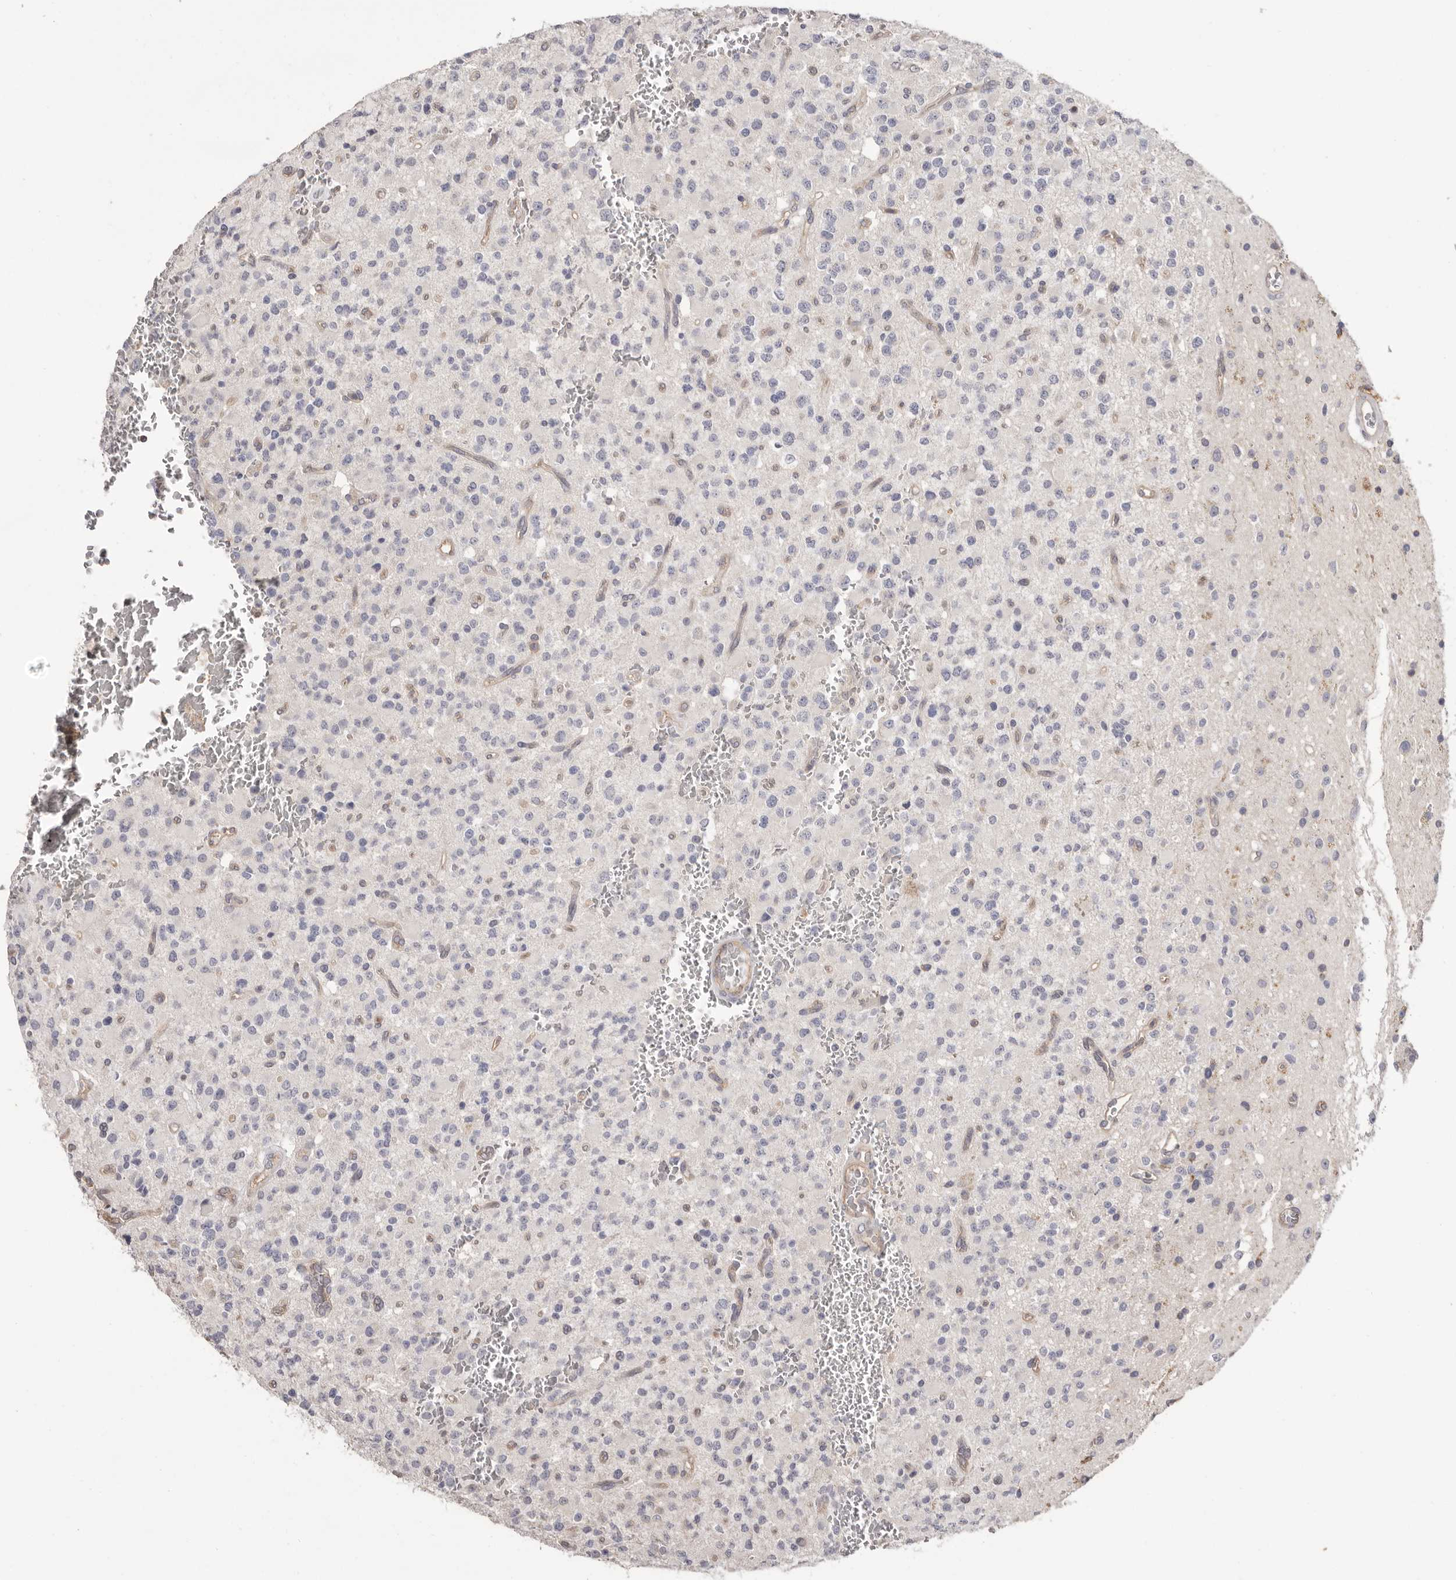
{"staining": {"intensity": "negative", "quantity": "none", "location": "none"}, "tissue": "glioma", "cell_type": "Tumor cells", "image_type": "cancer", "snomed": [{"axis": "morphology", "description": "Glioma, malignant, High grade"}, {"axis": "topography", "description": "Brain"}], "caption": "This is an IHC histopathology image of high-grade glioma (malignant). There is no positivity in tumor cells.", "gene": "MMACHC", "patient": {"sex": "male", "age": 34}}